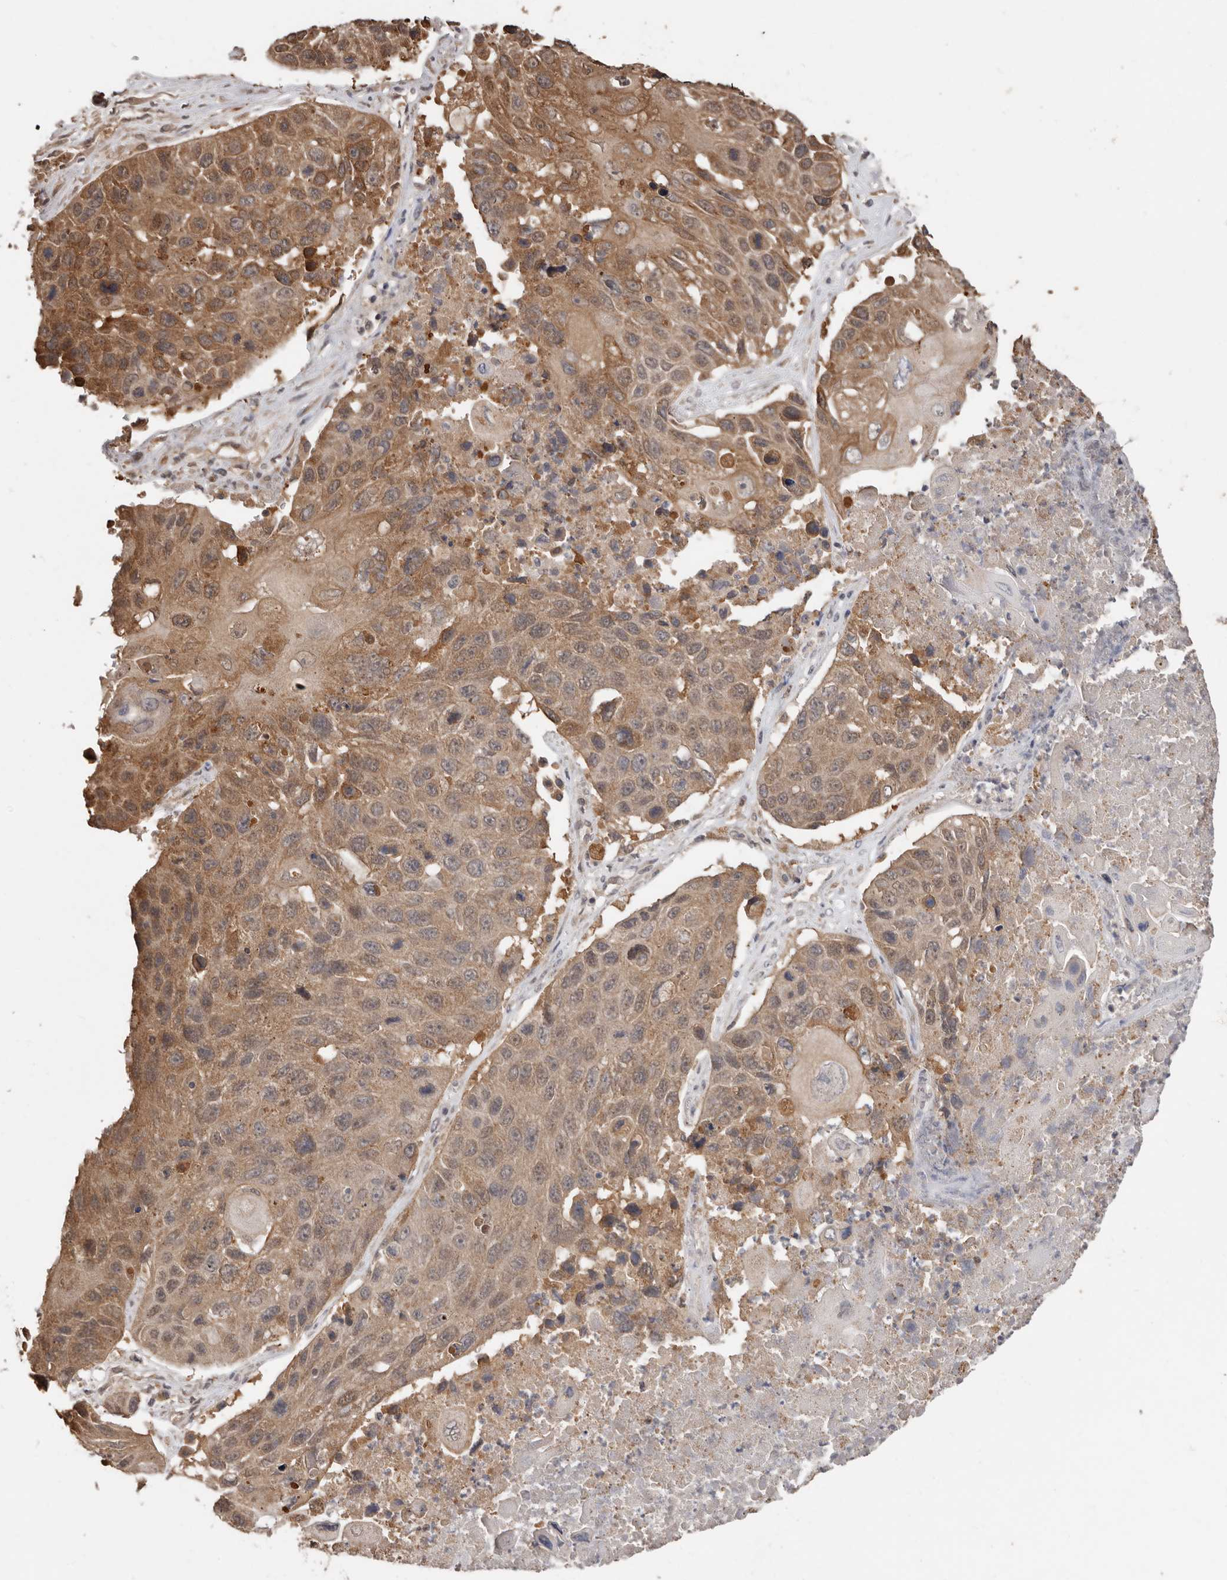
{"staining": {"intensity": "moderate", "quantity": ">75%", "location": "cytoplasmic/membranous"}, "tissue": "lung cancer", "cell_type": "Tumor cells", "image_type": "cancer", "snomed": [{"axis": "morphology", "description": "Squamous cell carcinoma, NOS"}, {"axis": "topography", "description": "Lung"}], "caption": "This photomicrograph exhibits IHC staining of human lung cancer (squamous cell carcinoma), with medium moderate cytoplasmic/membranous positivity in approximately >75% of tumor cells.", "gene": "RSPO2", "patient": {"sex": "male", "age": 61}}